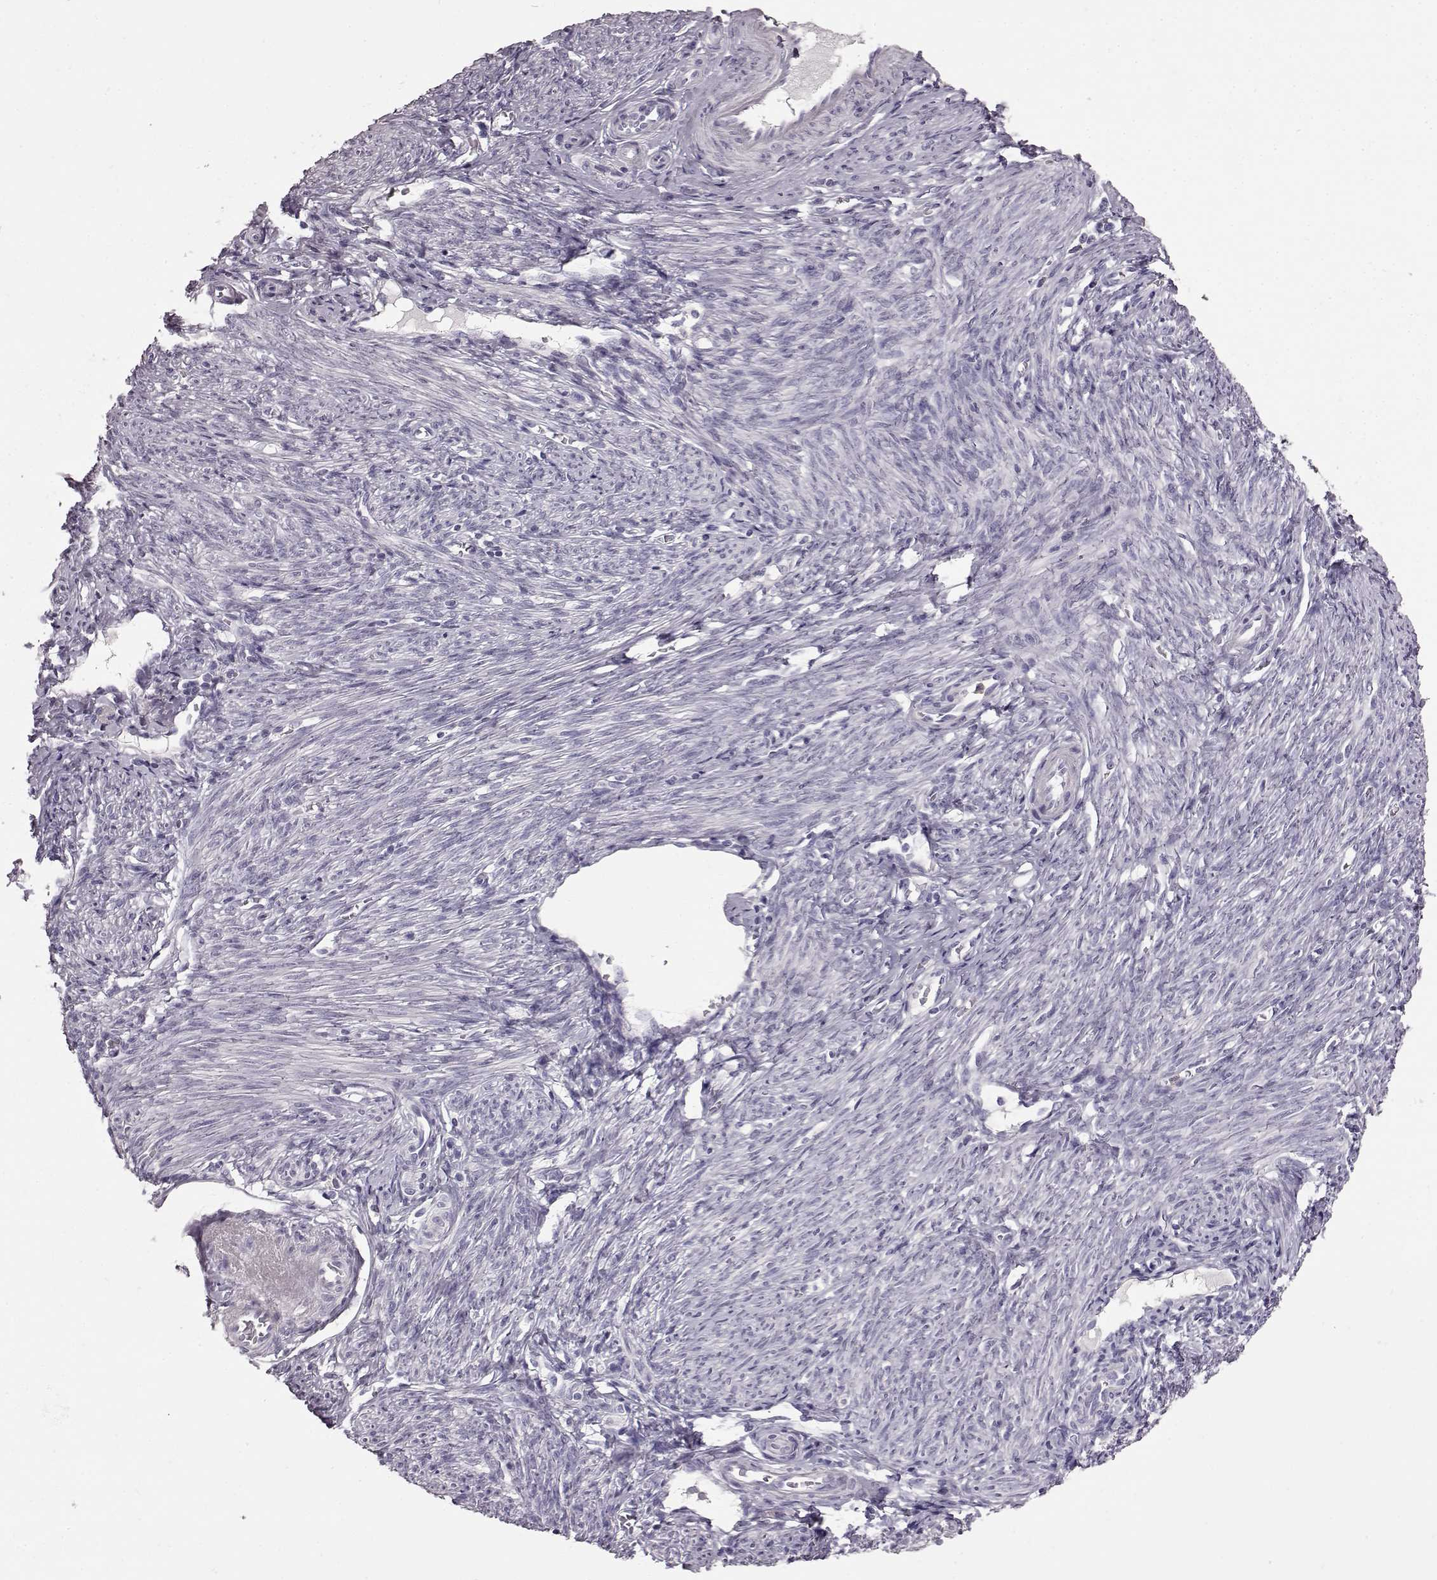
{"staining": {"intensity": "negative", "quantity": "none", "location": "none"}, "tissue": "endometrial cancer", "cell_type": "Tumor cells", "image_type": "cancer", "snomed": [{"axis": "morphology", "description": "Adenocarcinoma, NOS"}, {"axis": "topography", "description": "Endometrium"}], "caption": "A high-resolution histopathology image shows immunohistochemistry (IHC) staining of endometrial cancer (adenocarcinoma), which shows no significant staining in tumor cells.", "gene": "FUT4", "patient": {"sex": "female", "age": 57}}